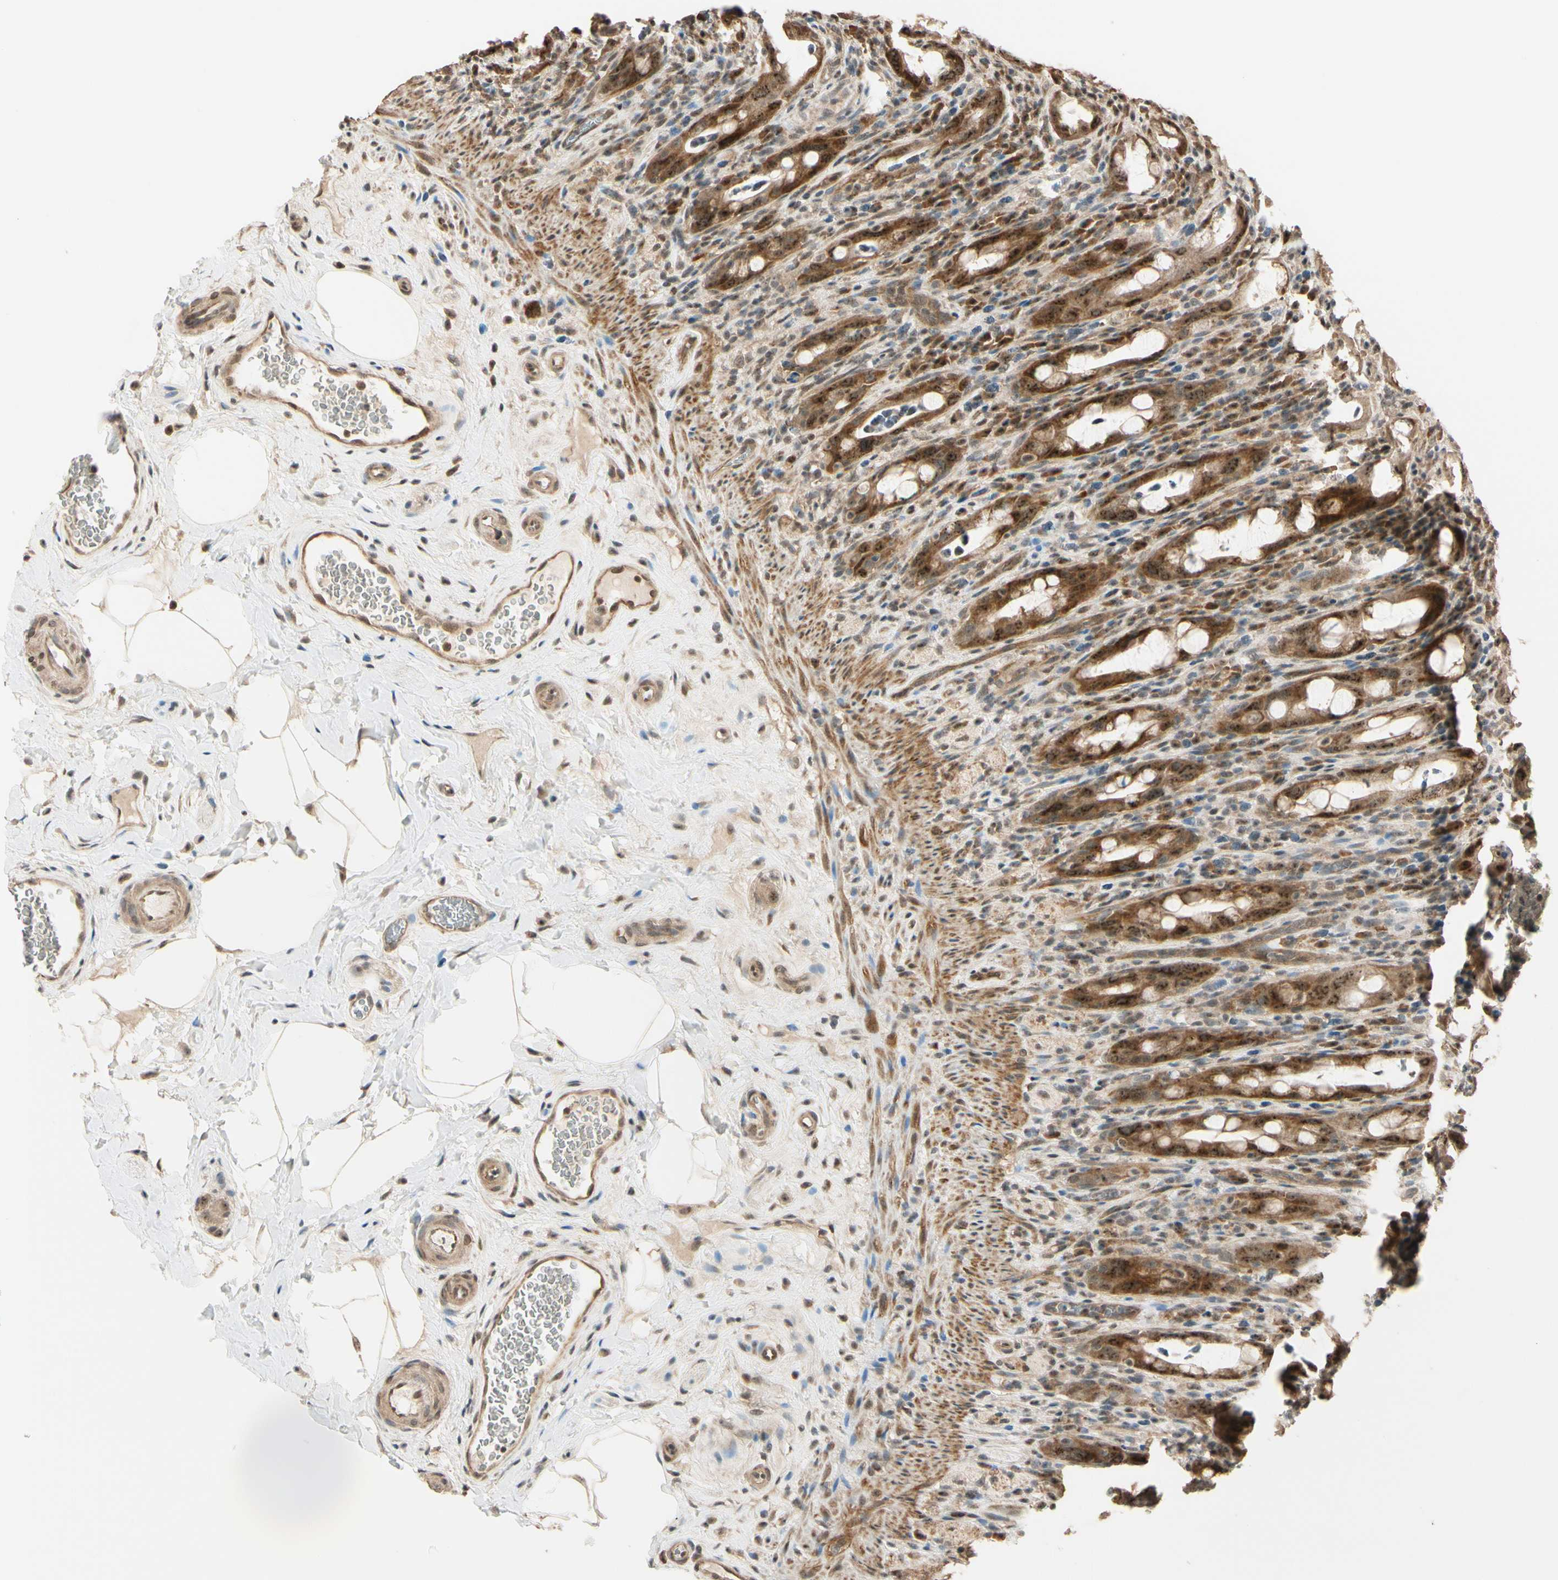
{"staining": {"intensity": "moderate", "quantity": ">75%", "location": "cytoplasmic/membranous,nuclear"}, "tissue": "rectum", "cell_type": "Glandular cells", "image_type": "normal", "snomed": [{"axis": "morphology", "description": "Normal tissue, NOS"}, {"axis": "topography", "description": "Rectum"}], "caption": "Brown immunohistochemical staining in normal human rectum displays moderate cytoplasmic/membranous,nuclear expression in approximately >75% of glandular cells. (DAB IHC with brightfield microscopy, high magnification).", "gene": "MCPH1", "patient": {"sex": "male", "age": 44}}